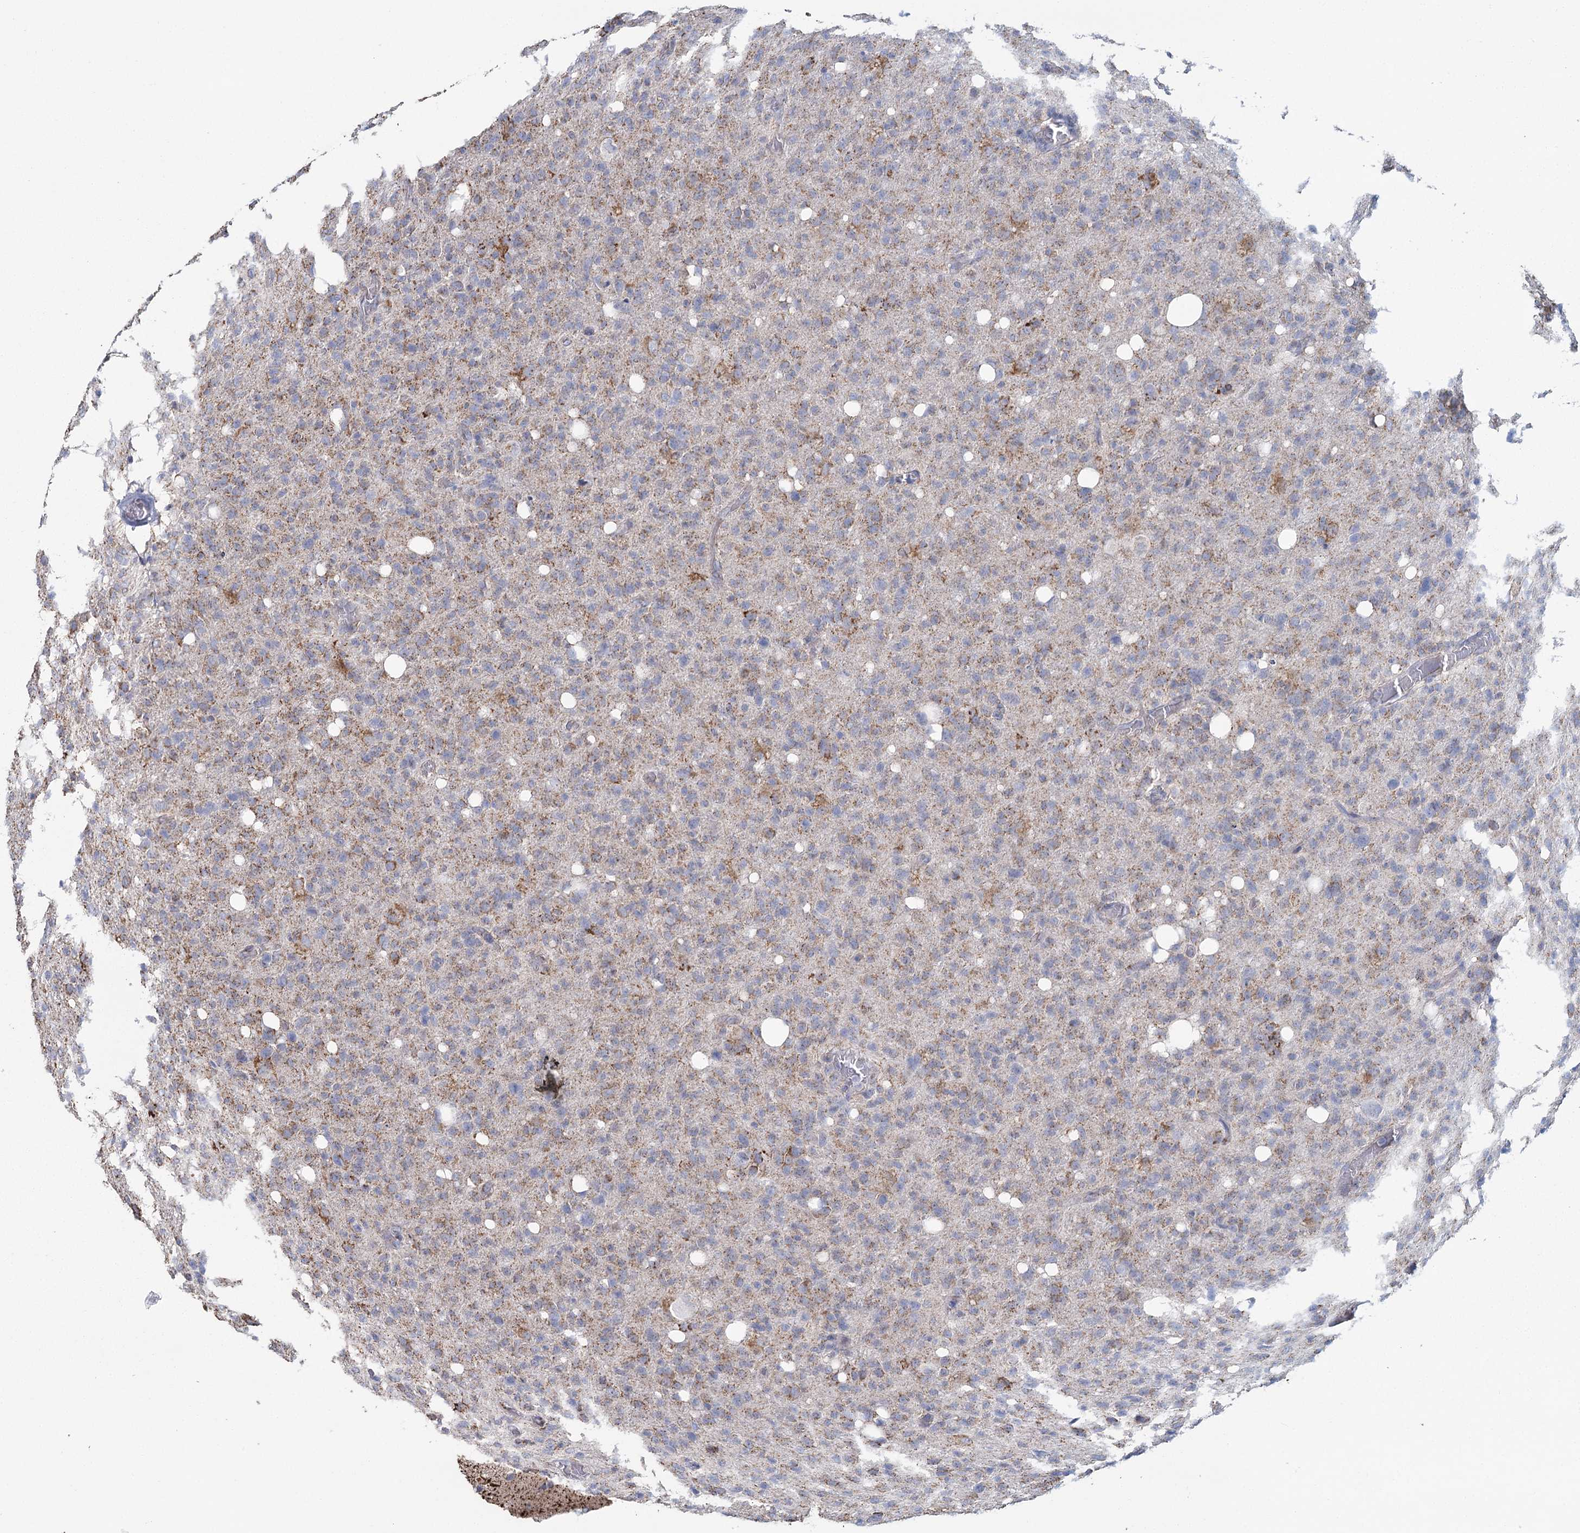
{"staining": {"intensity": "weak", "quantity": "25%-75%", "location": "cytoplasmic/membranous"}, "tissue": "glioma", "cell_type": "Tumor cells", "image_type": "cancer", "snomed": [{"axis": "morphology", "description": "Glioma, malignant, High grade"}, {"axis": "topography", "description": "Brain"}], "caption": "Human glioma stained with a brown dye reveals weak cytoplasmic/membranous positive positivity in about 25%-75% of tumor cells.", "gene": "MRPL44", "patient": {"sex": "female", "age": 57}}